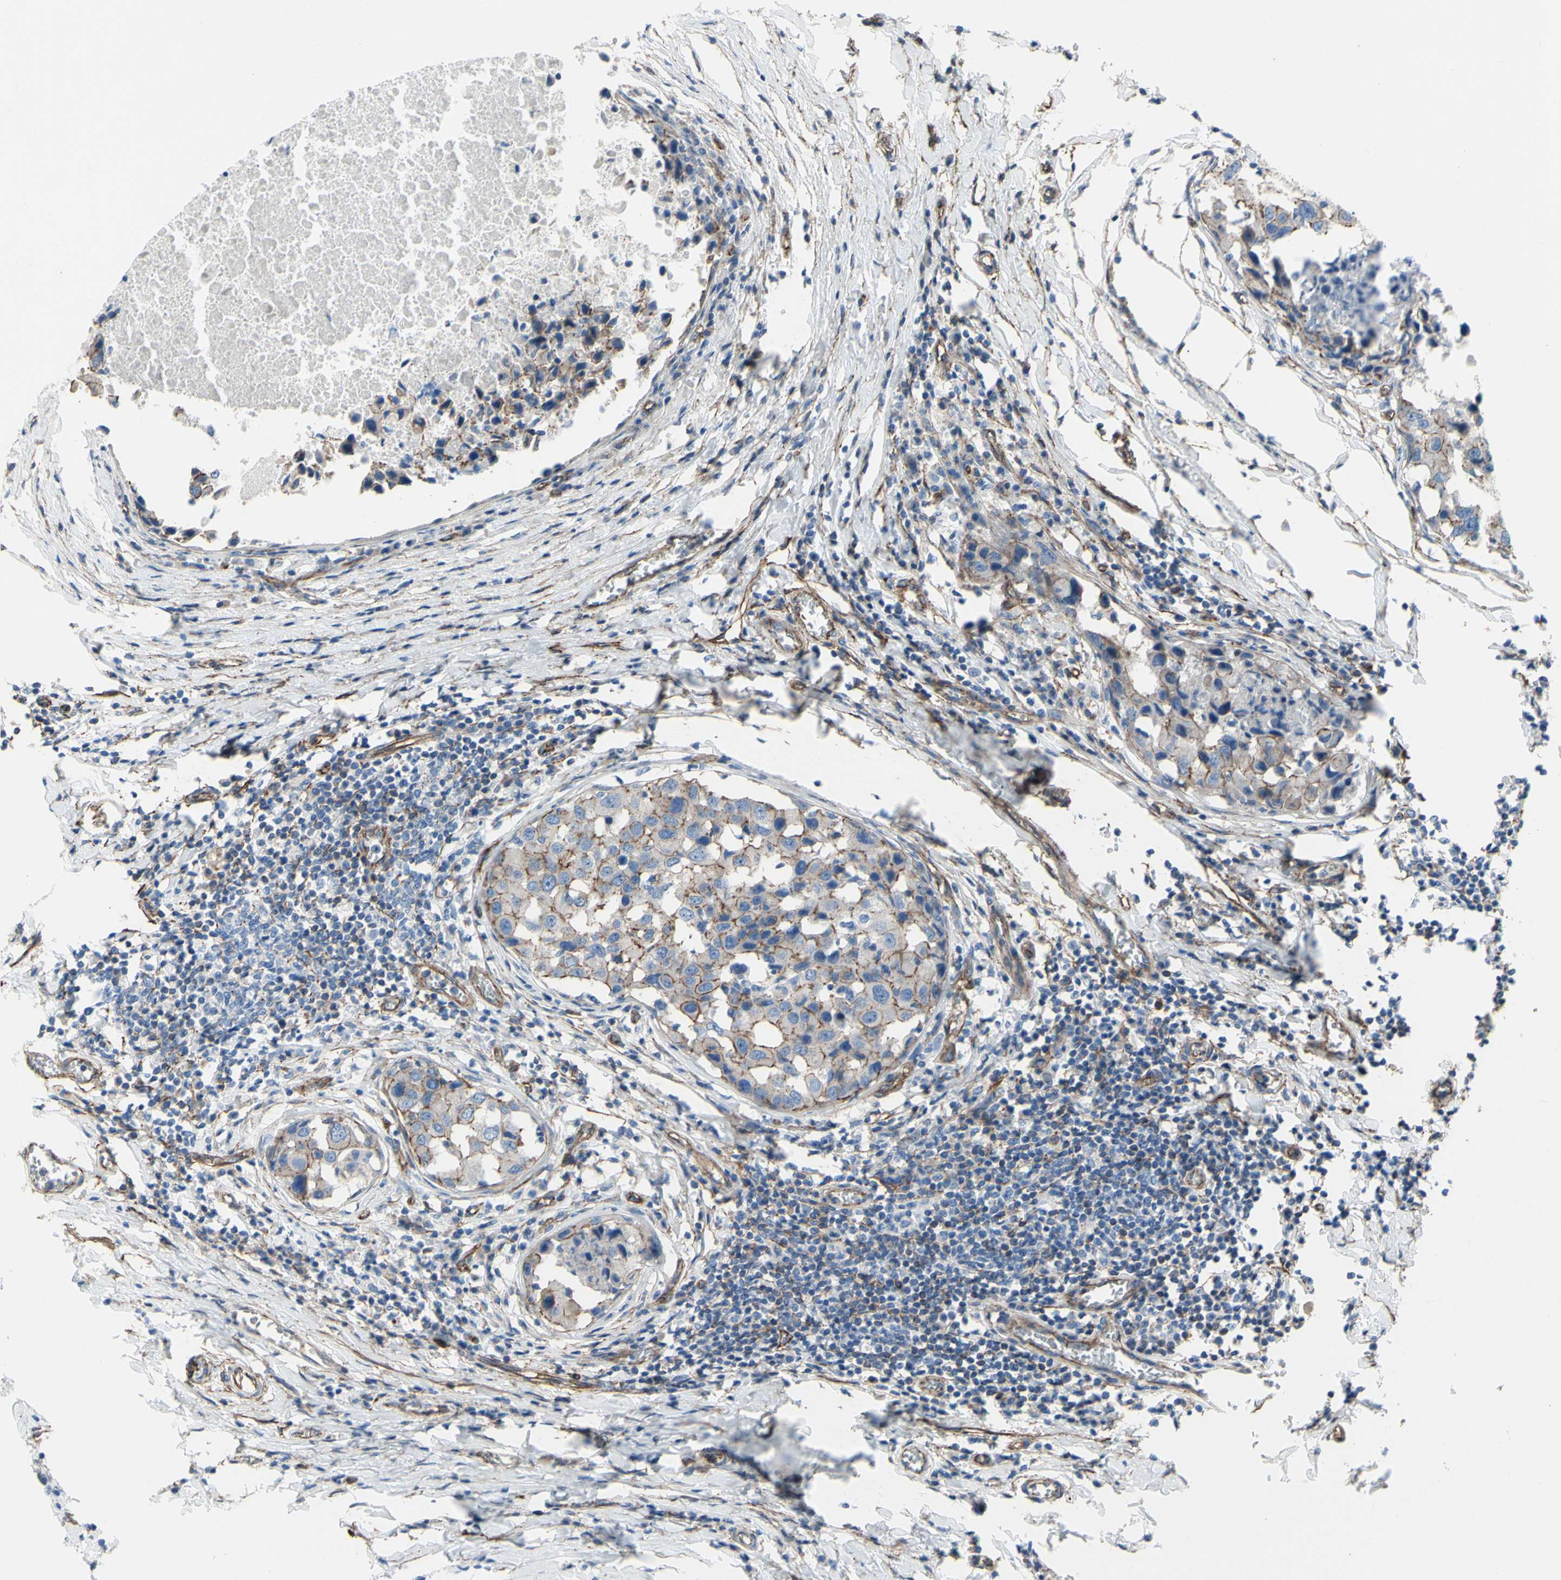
{"staining": {"intensity": "moderate", "quantity": ">75%", "location": "cytoplasmic/membranous"}, "tissue": "breast cancer", "cell_type": "Tumor cells", "image_type": "cancer", "snomed": [{"axis": "morphology", "description": "Duct carcinoma"}, {"axis": "topography", "description": "Breast"}], "caption": "Brown immunohistochemical staining in infiltrating ductal carcinoma (breast) shows moderate cytoplasmic/membranous expression in approximately >75% of tumor cells. The protein is shown in brown color, while the nuclei are stained blue.", "gene": "TPBG", "patient": {"sex": "female", "age": 27}}